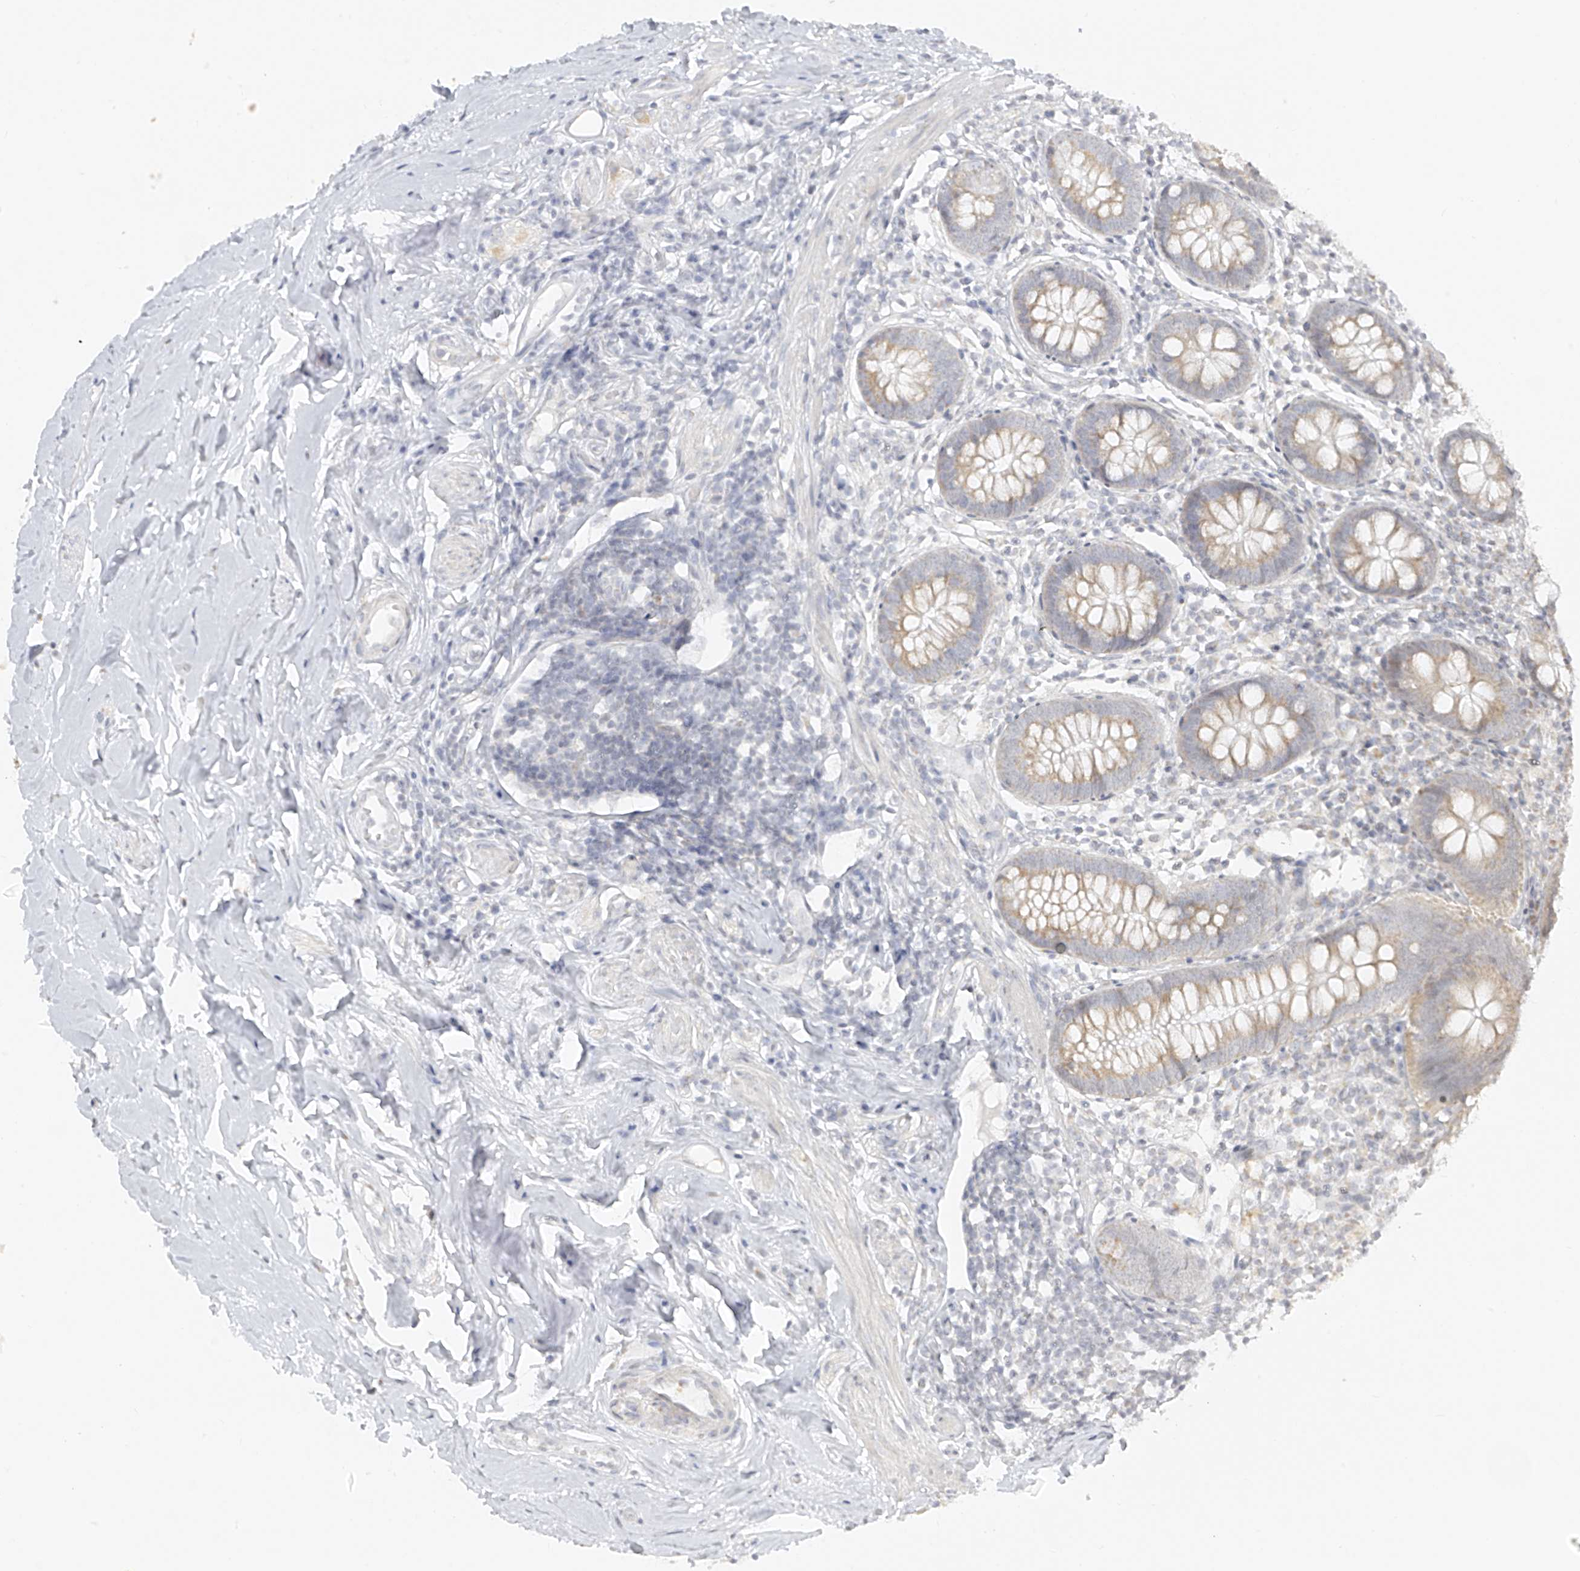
{"staining": {"intensity": "weak", "quantity": "25%-75%", "location": "cytoplasmic/membranous"}, "tissue": "appendix", "cell_type": "Glandular cells", "image_type": "normal", "snomed": [{"axis": "morphology", "description": "Normal tissue, NOS"}, {"axis": "topography", "description": "Appendix"}], "caption": "Immunohistochemistry of benign human appendix displays low levels of weak cytoplasmic/membranous staining in about 25%-75% of glandular cells.", "gene": "DYRK1B", "patient": {"sex": "female", "age": 62}}